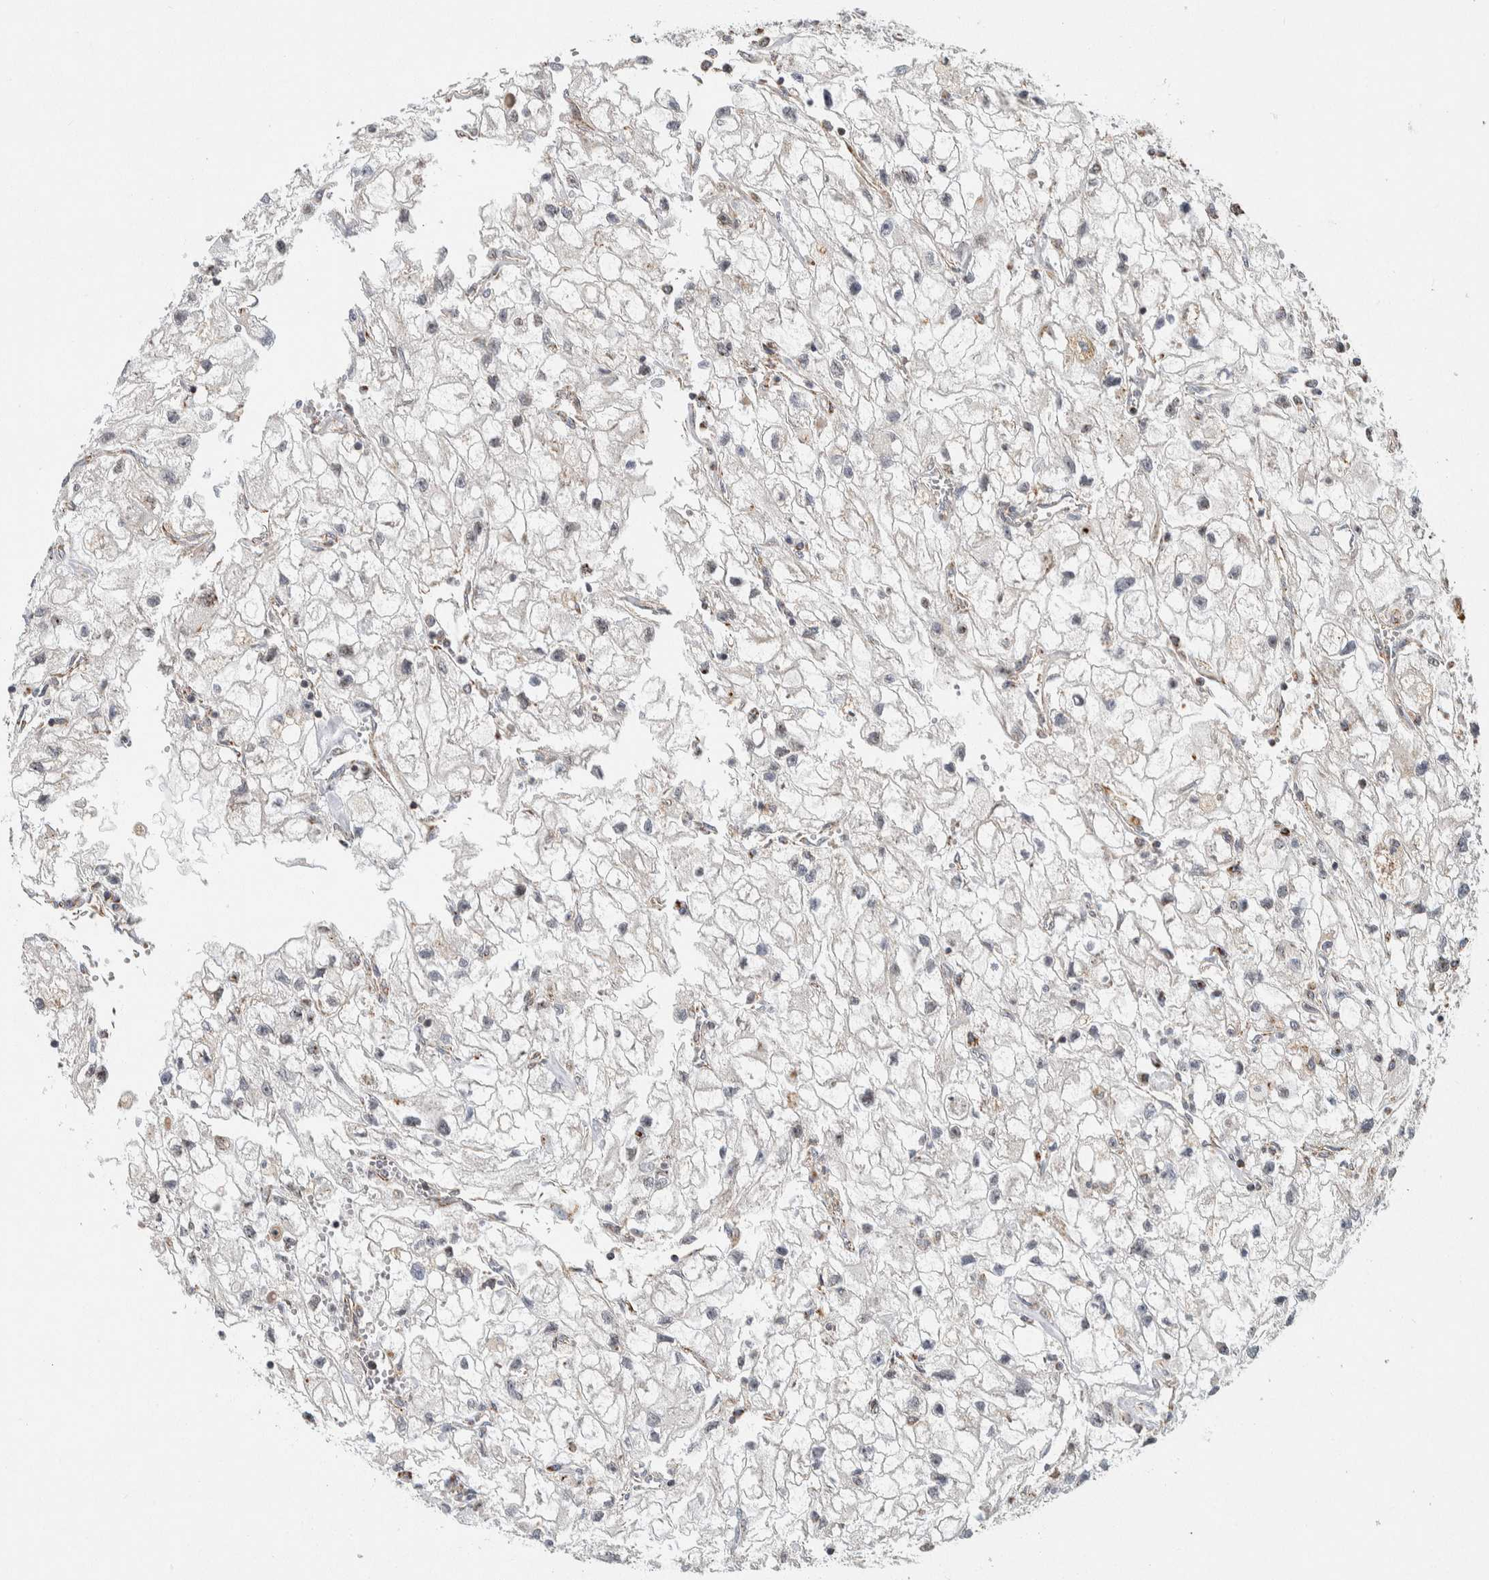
{"staining": {"intensity": "negative", "quantity": "none", "location": "none"}, "tissue": "renal cancer", "cell_type": "Tumor cells", "image_type": "cancer", "snomed": [{"axis": "morphology", "description": "Adenocarcinoma, NOS"}, {"axis": "topography", "description": "Kidney"}], "caption": "High power microscopy micrograph of an IHC image of renal cancer, revealing no significant expression in tumor cells. (Brightfield microscopy of DAB immunohistochemistry (IHC) at high magnification).", "gene": "AFP", "patient": {"sex": "female", "age": 70}}